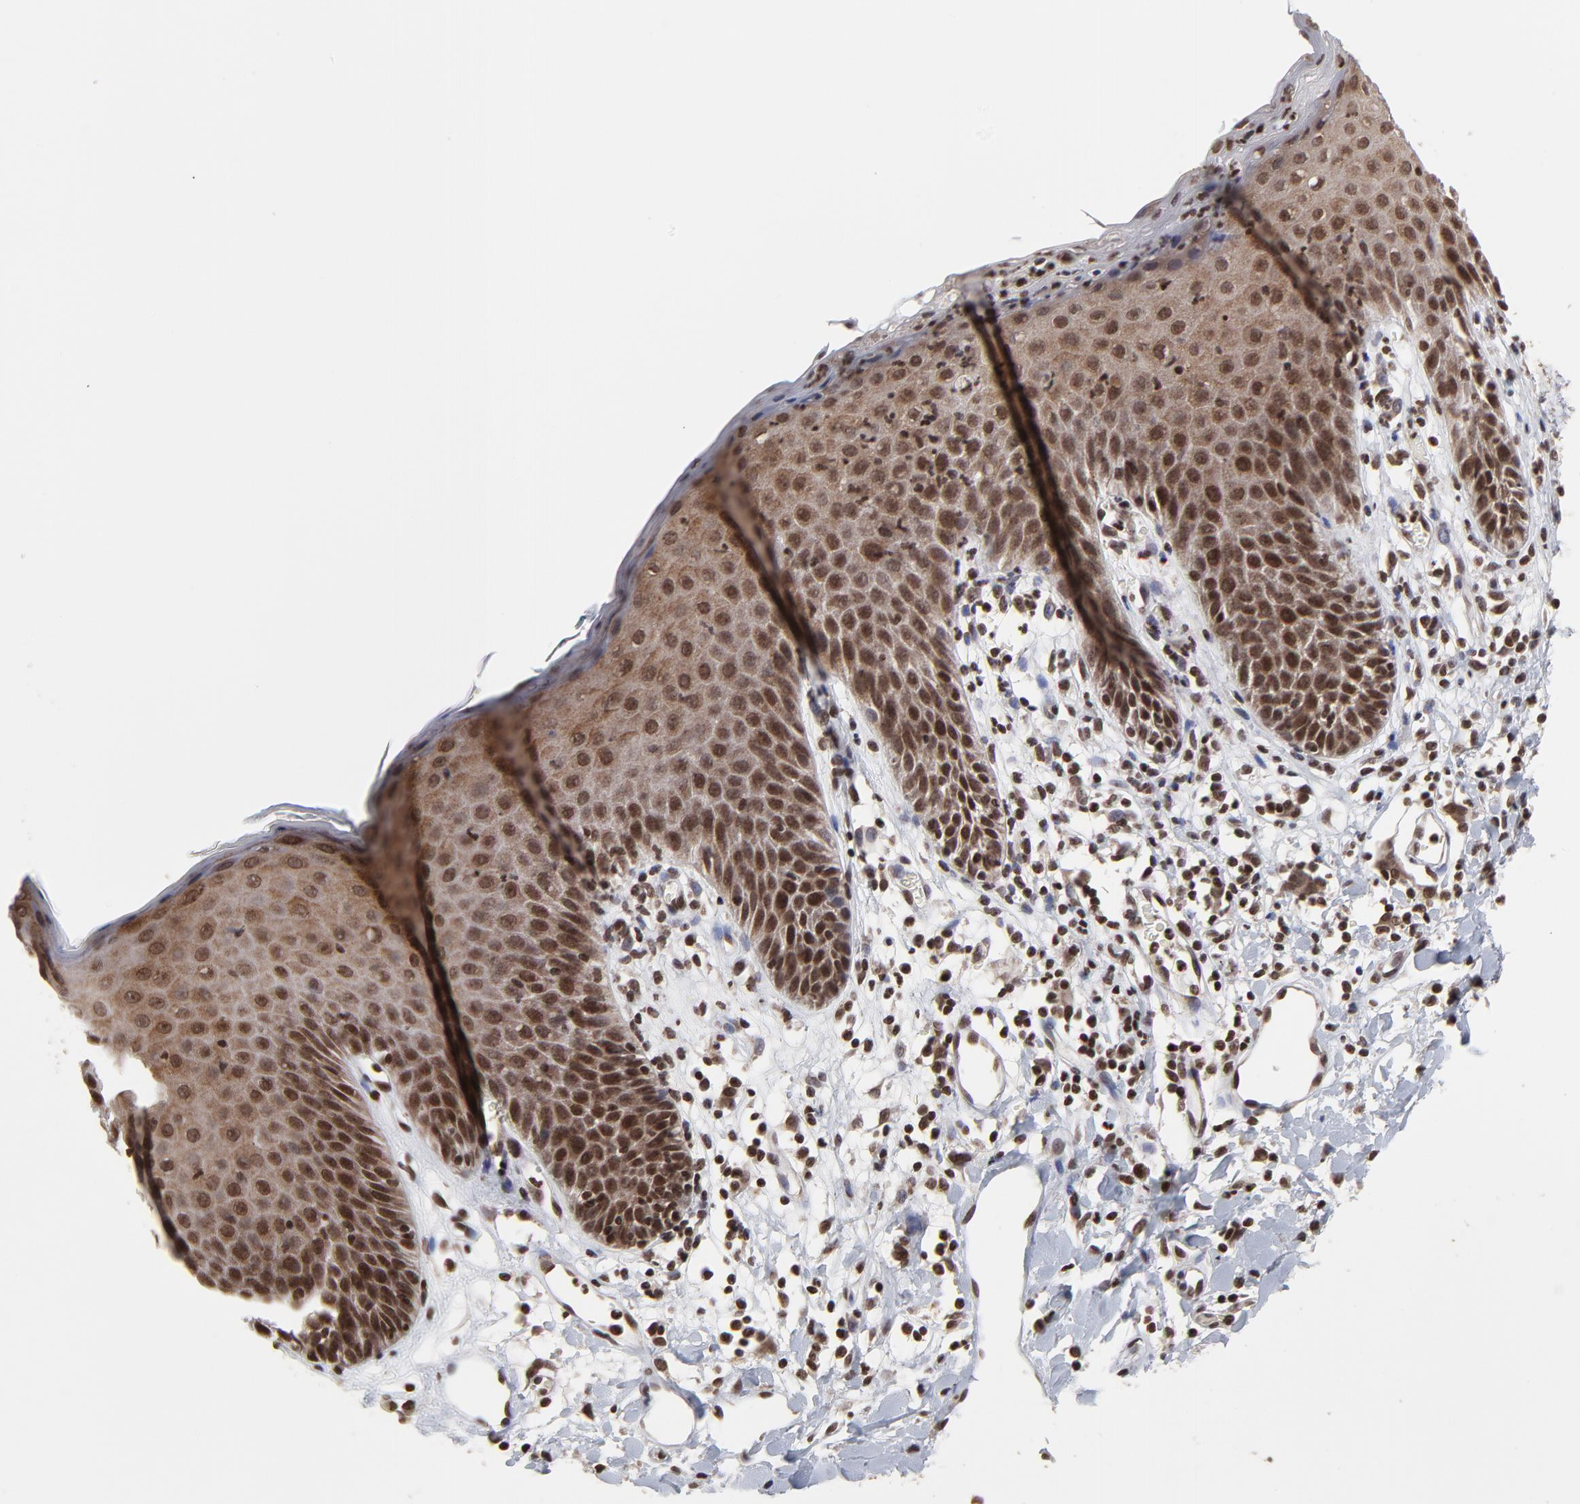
{"staining": {"intensity": "strong", "quantity": ">75%", "location": "cytoplasmic/membranous,nuclear"}, "tissue": "skin", "cell_type": "Epidermal cells", "image_type": "normal", "snomed": [{"axis": "morphology", "description": "Normal tissue, NOS"}, {"axis": "topography", "description": "Vulva"}, {"axis": "topography", "description": "Peripheral nerve tissue"}], "caption": "DAB immunohistochemical staining of benign human skin exhibits strong cytoplasmic/membranous,nuclear protein expression in about >75% of epidermal cells. Nuclei are stained in blue.", "gene": "ZNF777", "patient": {"sex": "female", "age": 68}}